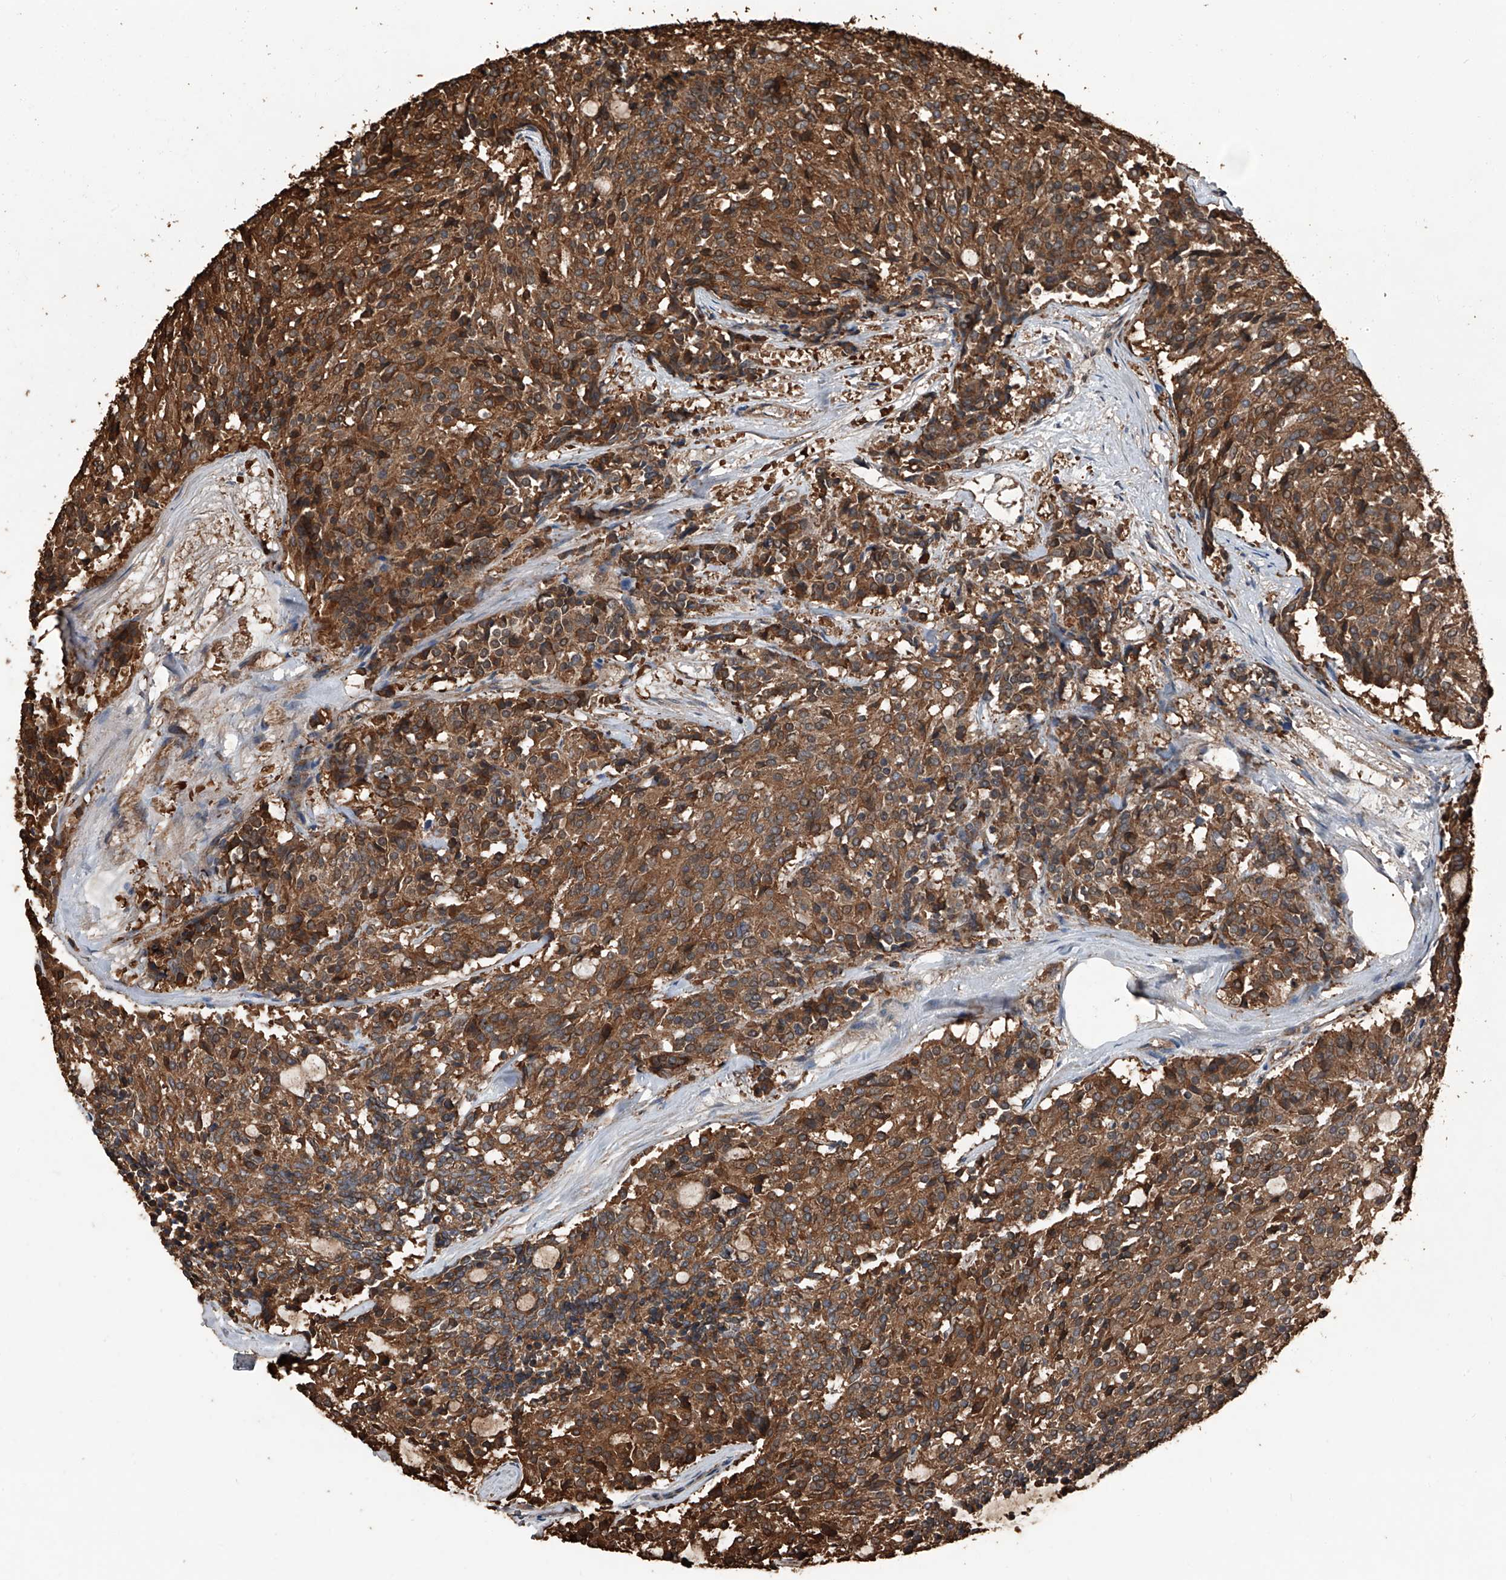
{"staining": {"intensity": "strong", "quantity": ">75%", "location": "cytoplasmic/membranous"}, "tissue": "carcinoid", "cell_type": "Tumor cells", "image_type": "cancer", "snomed": [{"axis": "morphology", "description": "Carcinoid, malignant, NOS"}, {"axis": "topography", "description": "Pancreas"}], "caption": "Immunohistochemistry (IHC) staining of carcinoid, which exhibits high levels of strong cytoplasmic/membranous expression in approximately >75% of tumor cells indicating strong cytoplasmic/membranous protein expression. The staining was performed using DAB (3,3'-diaminobenzidine) (brown) for protein detection and nuclei were counterstained in hematoxylin (blue).", "gene": "KCNJ2", "patient": {"sex": "female", "age": 54}}